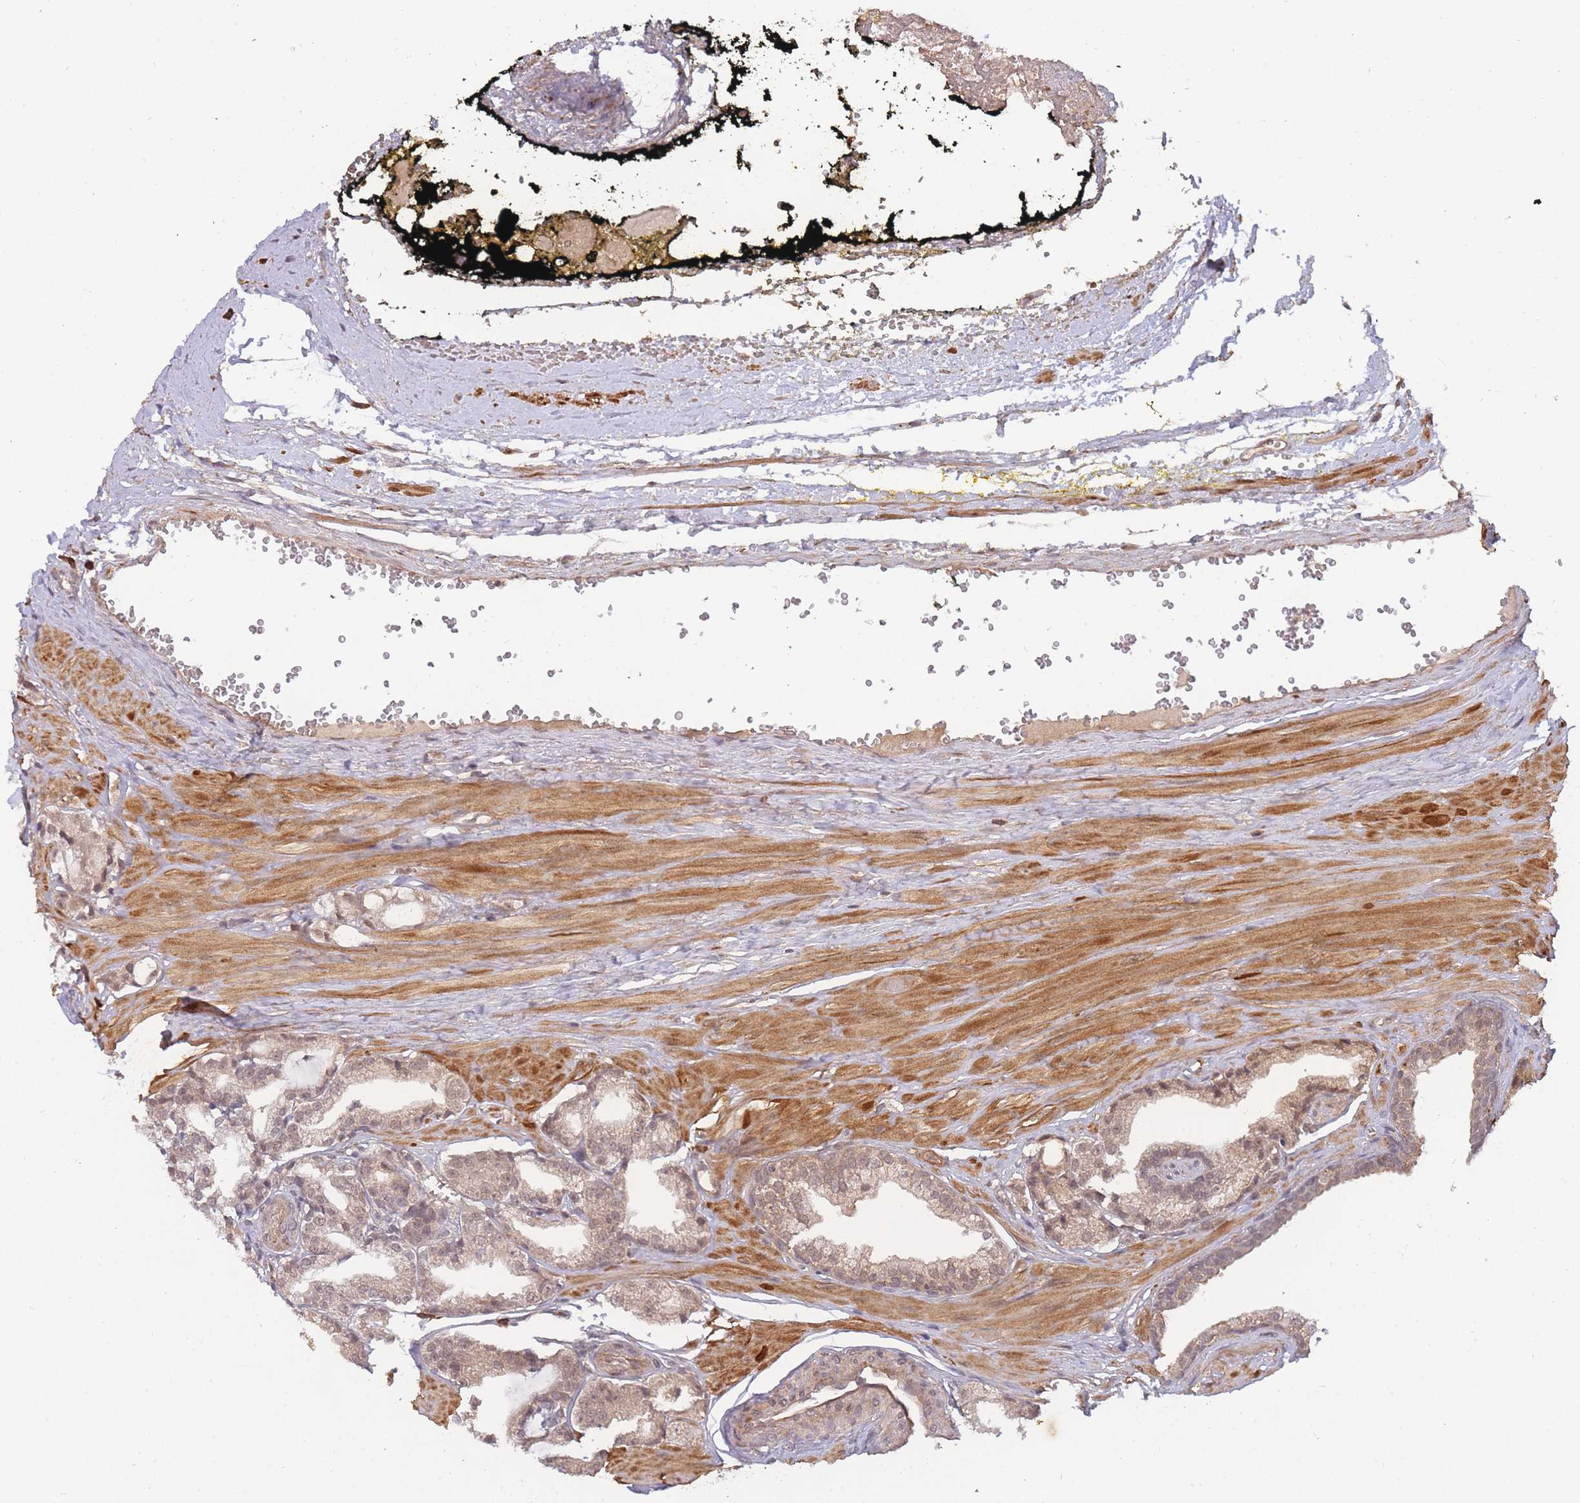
{"staining": {"intensity": "weak", "quantity": "<25%", "location": "nuclear"}, "tissue": "prostate cancer", "cell_type": "Tumor cells", "image_type": "cancer", "snomed": [{"axis": "morphology", "description": "Adenocarcinoma, High grade"}, {"axis": "topography", "description": "Prostate"}], "caption": "High magnification brightfield microscopy of prostate cancer (adenocarcinoma (high-grade)) stained with DAB (3,3'-diaminobenzidine) (brown) and counterstained with hematoxylin (blue): tumor cells show no significant positivity.", "gene": "SMC6", "patient": {"sex": "male", "age": 71}}